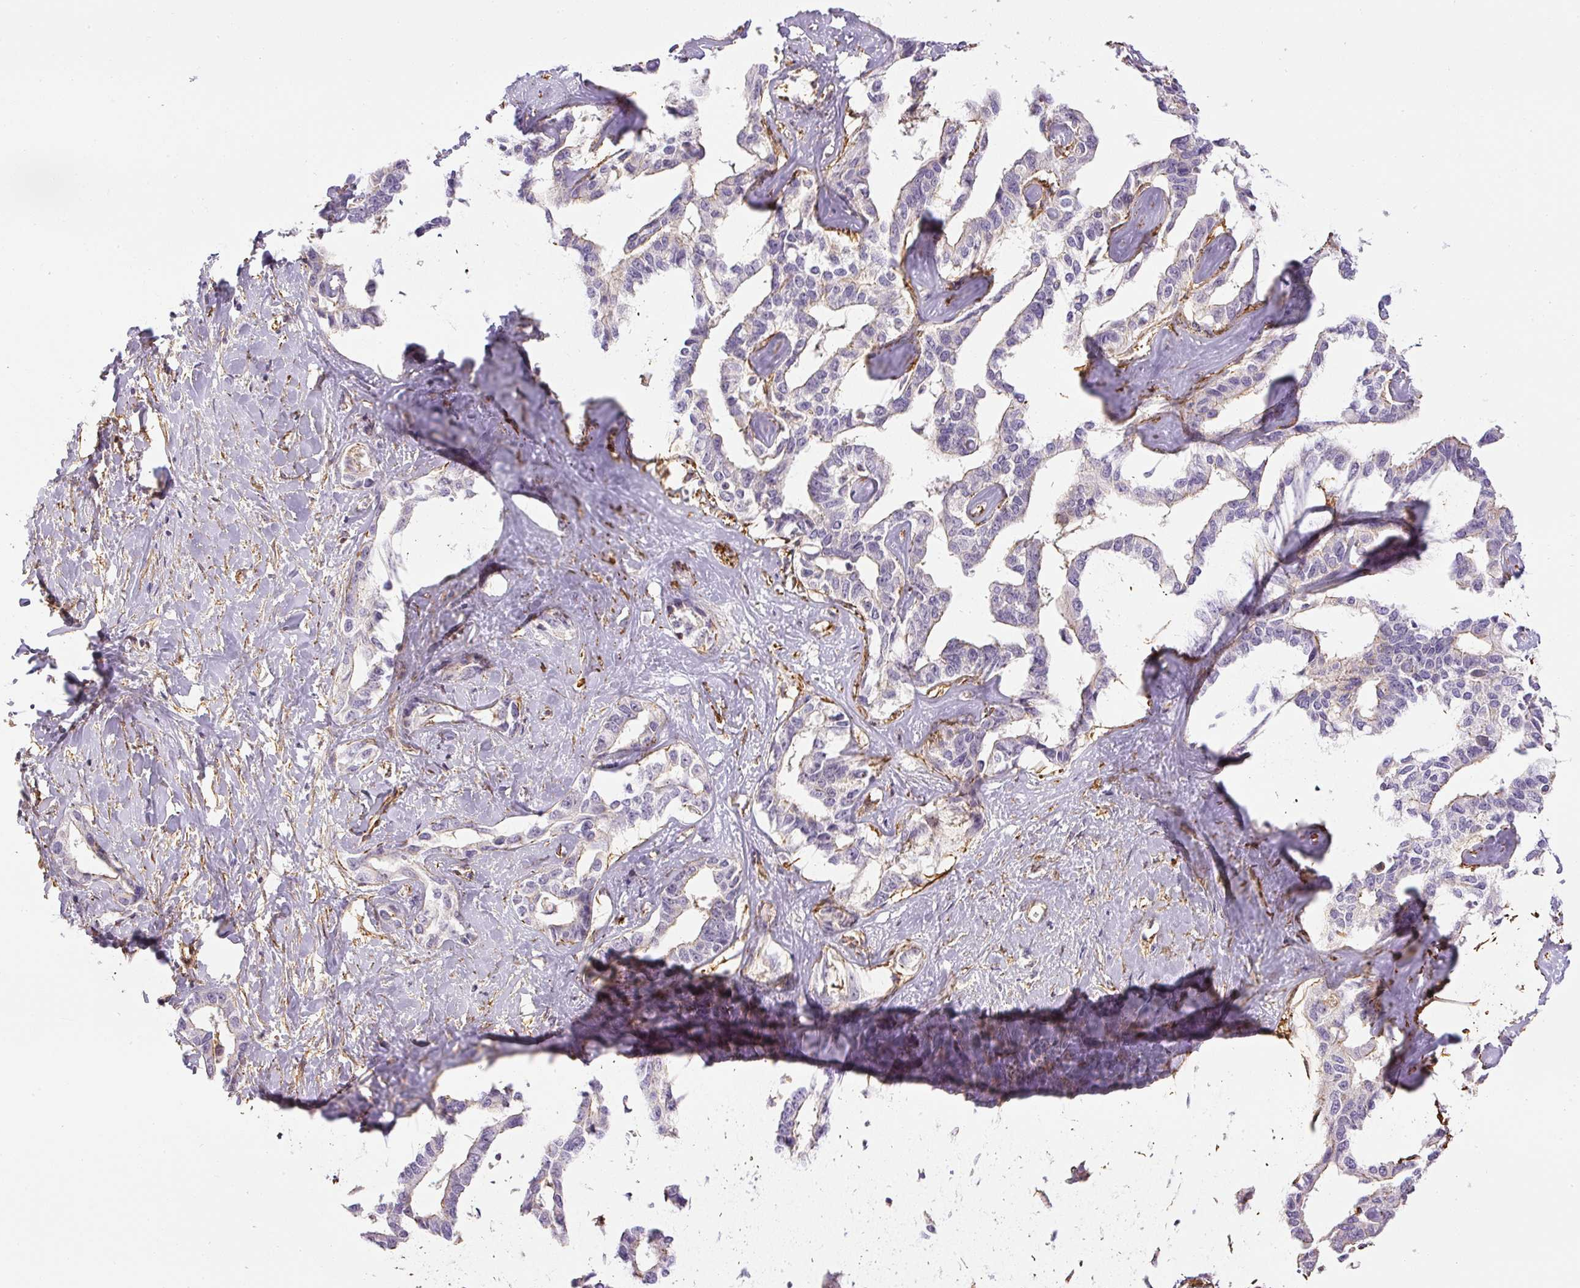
{"staining": {"intensity": "negative", "quantity": "none", "location": "none"}, "tissue": "liver cancer", "cell_type": "Tumor cells", "image_type": "cancer", "snomed": [{"axis": "morphology", "description": "Cholangiocarcinoma"}, {"axis": "topography", "description": "Liver"}], "caption": "Tumor cells are negative for protein expression in human liver cancer (cholangiocarcinoma).", "gene": "MYL12A", "patient": {"sex": "male", "age": 59}}